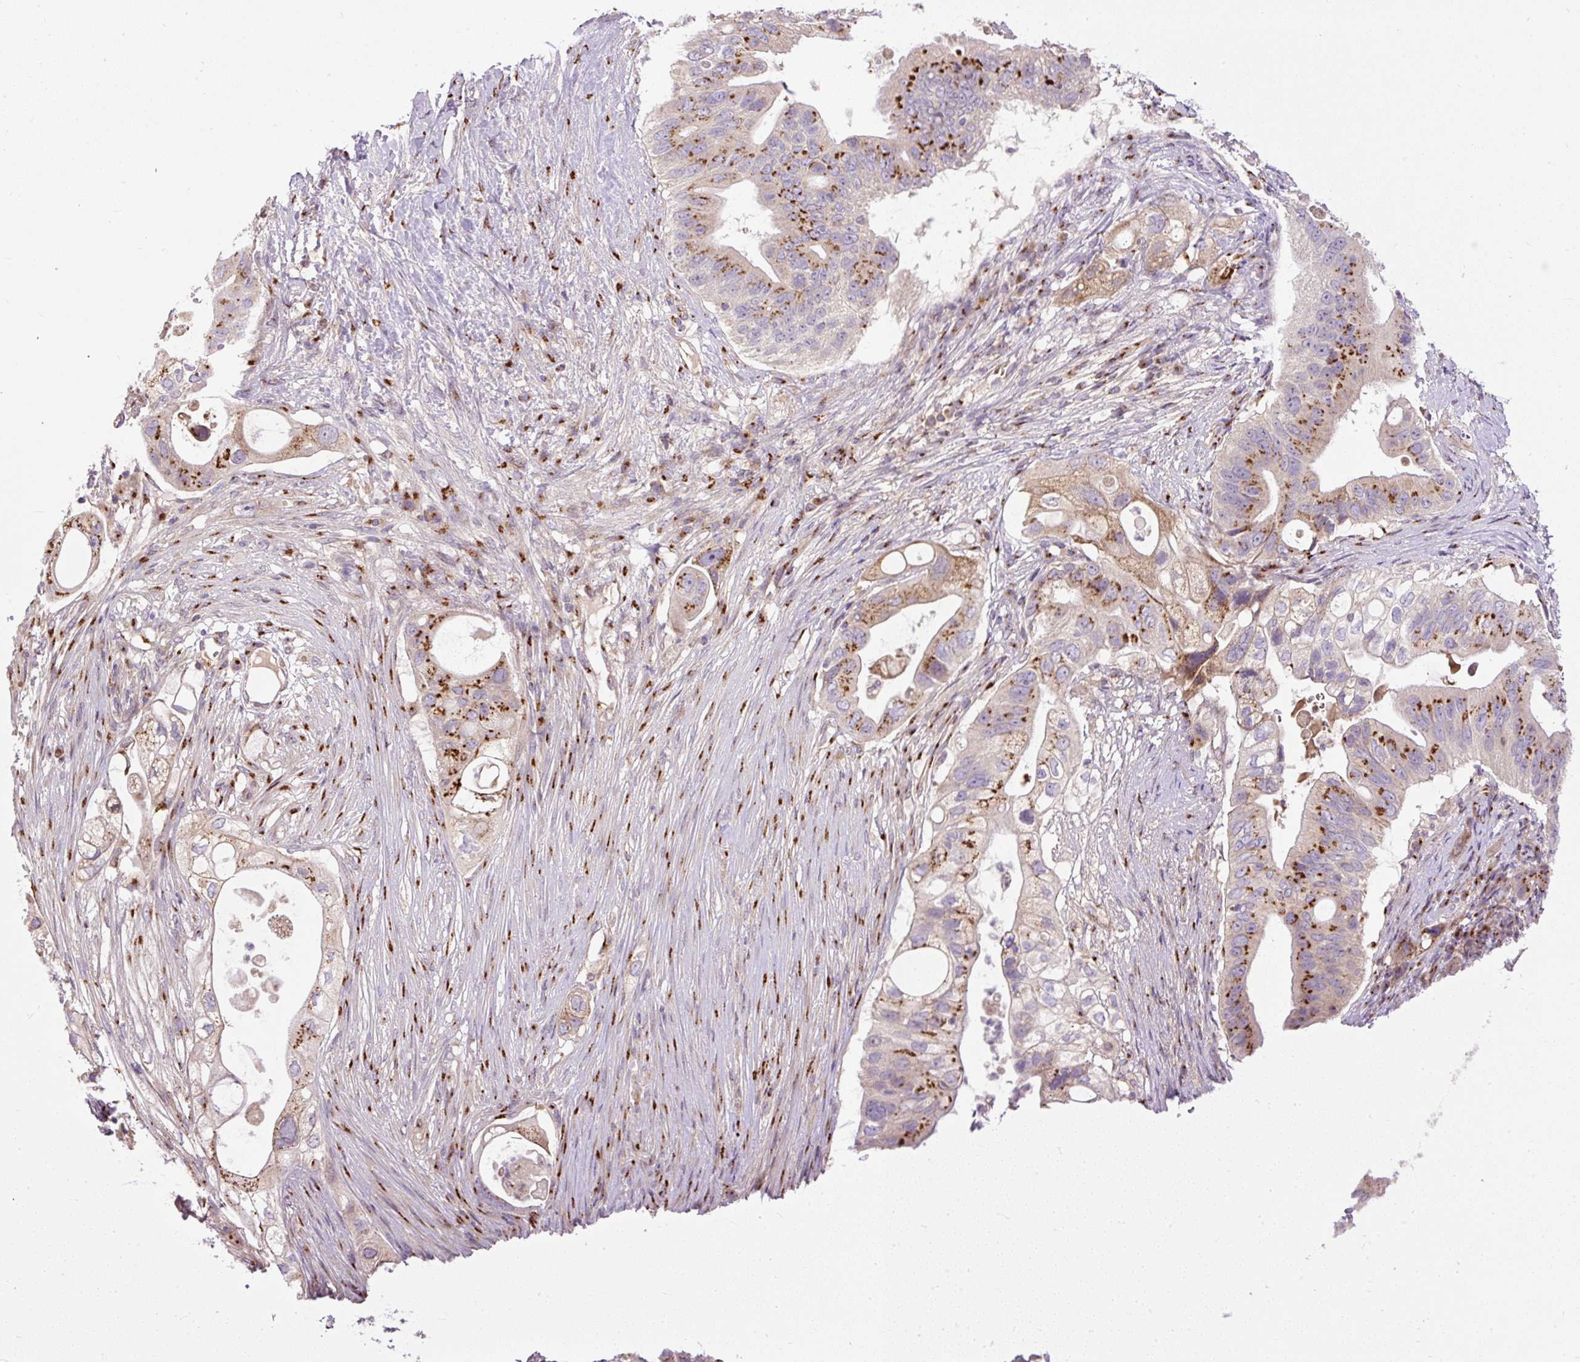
{"staining": {"intensity": "strong", "quantity": "25%-75%", "location": "cytoplasmic/membranous"}, "tissue": "pancreatic cancer", "cell_type": "Tumor cells", "image_type": "cancer", "snomed": [{"axis": "morphology", "description": "Adenocarcinoma, NOS"}, {"axis": "topography", "description": "Pancreas"}], "caption": "Protein positivity by immunohistochemistry shows strong cytoplasmic/membranous staining in about 25%-75% of tumor cells in pancreatic cancer.", "gene": "MSMP", "patient": {"sex": "female", "age": 72}}